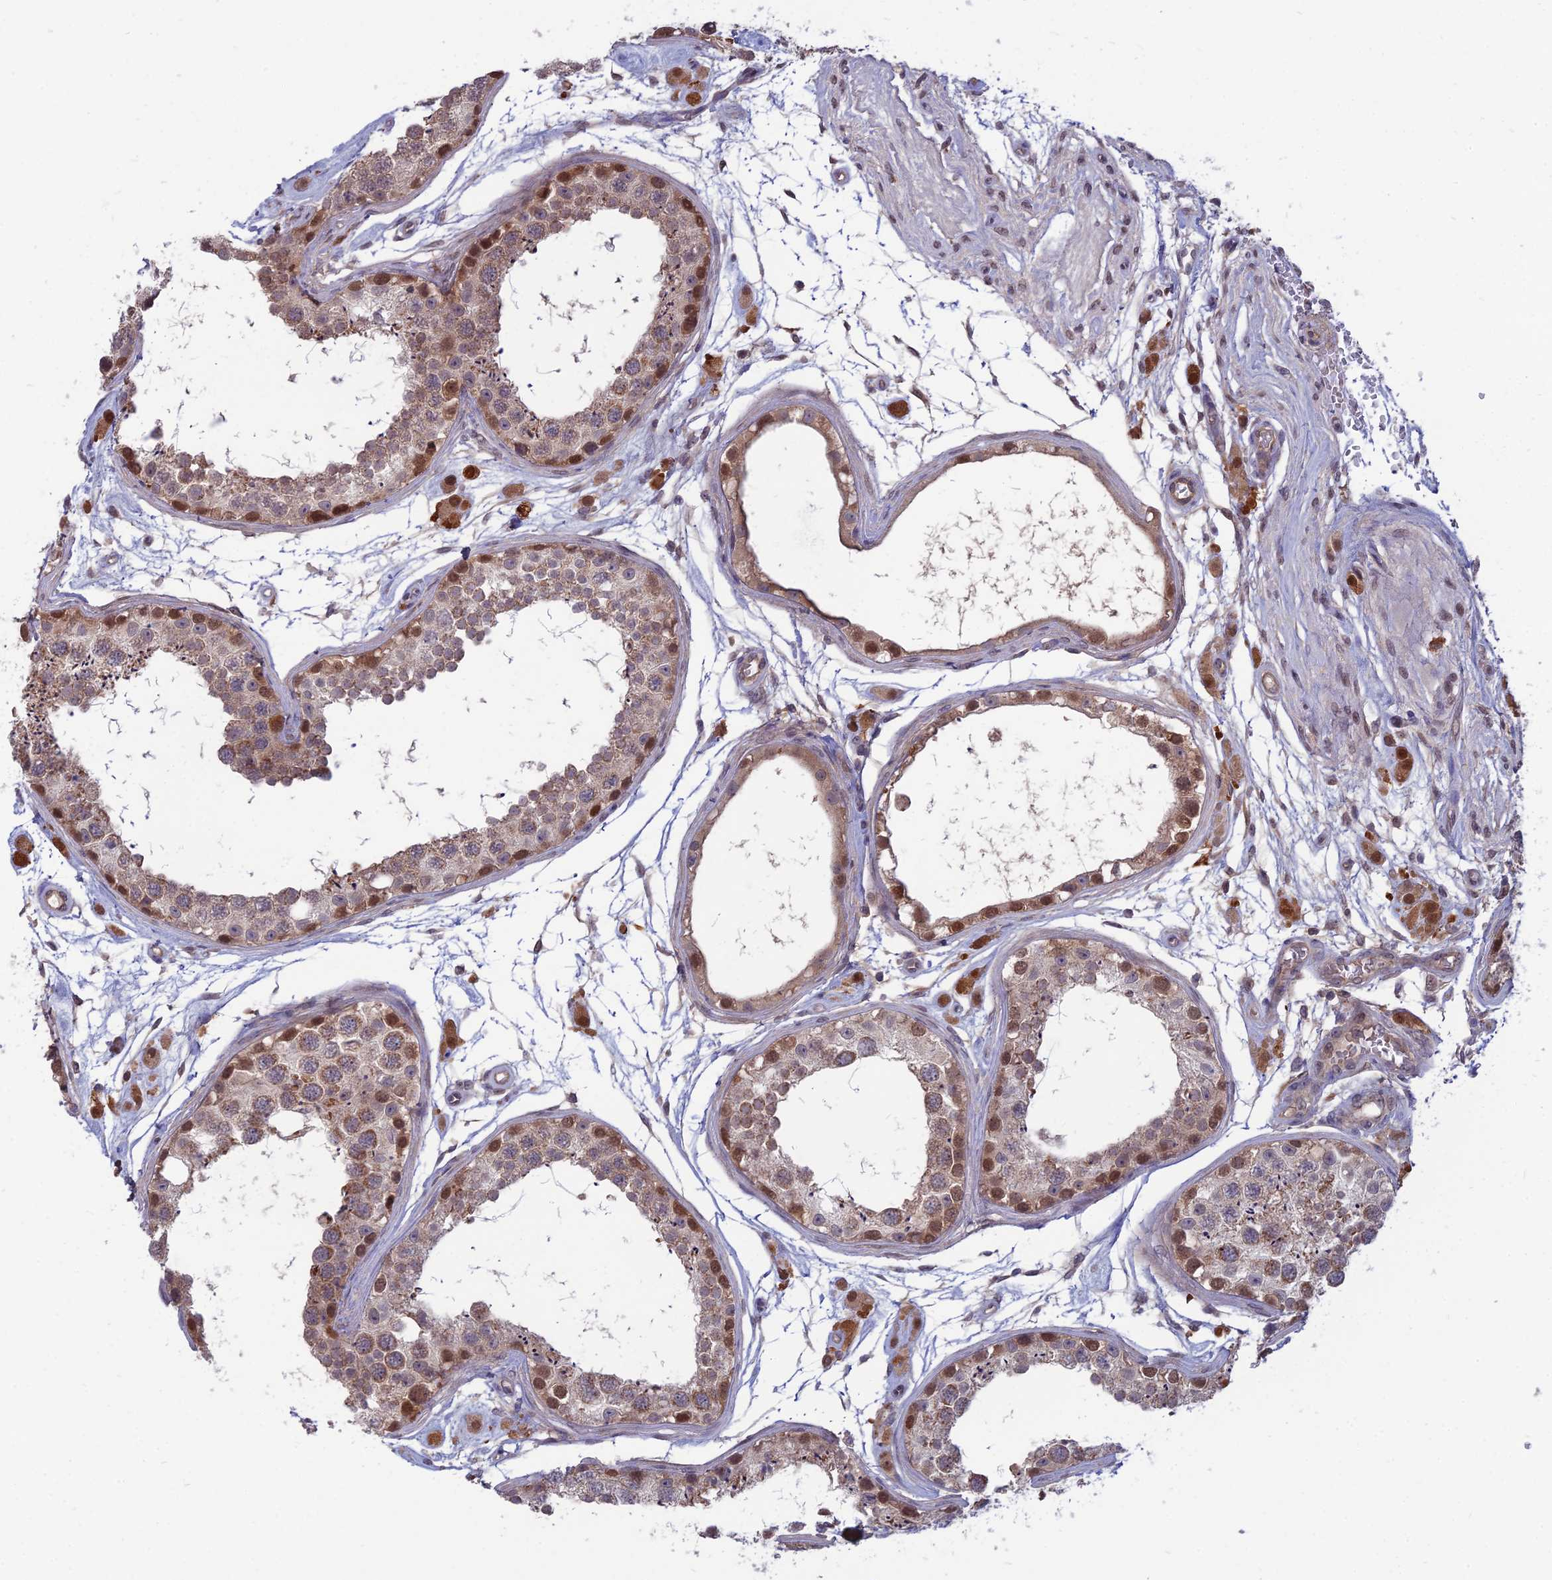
{"staining": {"intensity": "moderate", "quantity": "25%-75%", "location": "cytoplasmic/membranous,nuclear"}, "tissue": "testis", "cell_type": "Cells in seminiferous ducts", "image_type": "normal", "snomed": [{"axis": "morphology", "description": "Normal tissue, NOS"}, {"axis": "topography", "description": "Testis"}], "caption": "A brown stain labels moderate cytoplasmic/membranous,nuclear staining of a protein in cells in seminiferous ducts of unremarkable human testis.", "gene": "OPA3", "patient": {"sex": "male", "age": 25}}